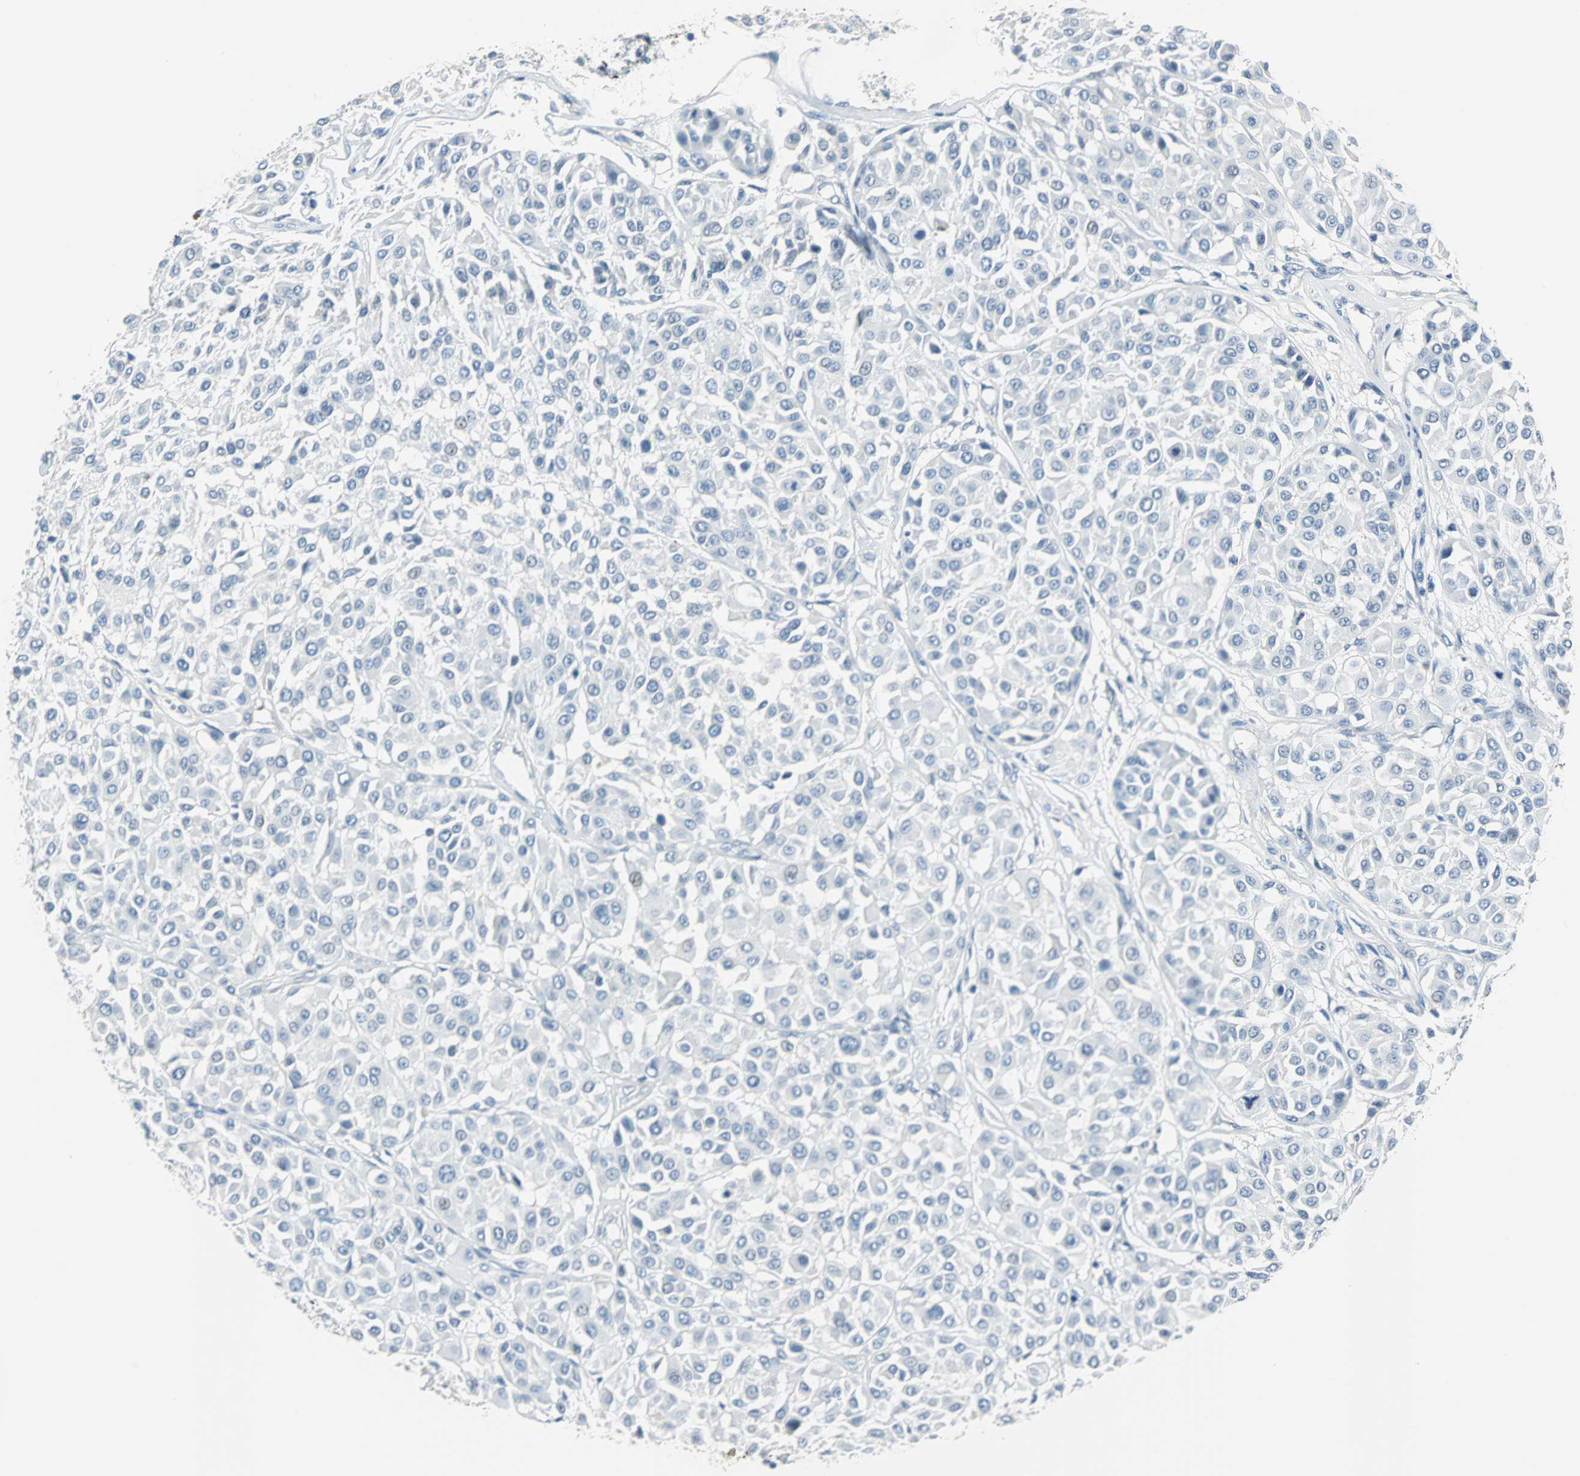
{"staining": {"intensity": "negative", "quantity": "none", "location": "none"}, "tissue": "melanoma", "cell_type": "Tumor cells", "image_type": "cancer", "snomed": [{"axis": "morphology", "description": "Malignant melanoma, Metastatic site"}, {"axis": "topography", "description": "Soft tissue"}], "caption": "A histopathology image of human malignant melanoma (metastatic site) is negative for staining in tumor cells. (DAB (3,3'-diaminobenzidine) immunohistochemistry visualized using brightfield microscopy, high magnification).", "gene": "MUC7", "patient": {"sex": "male", "age": 41}}